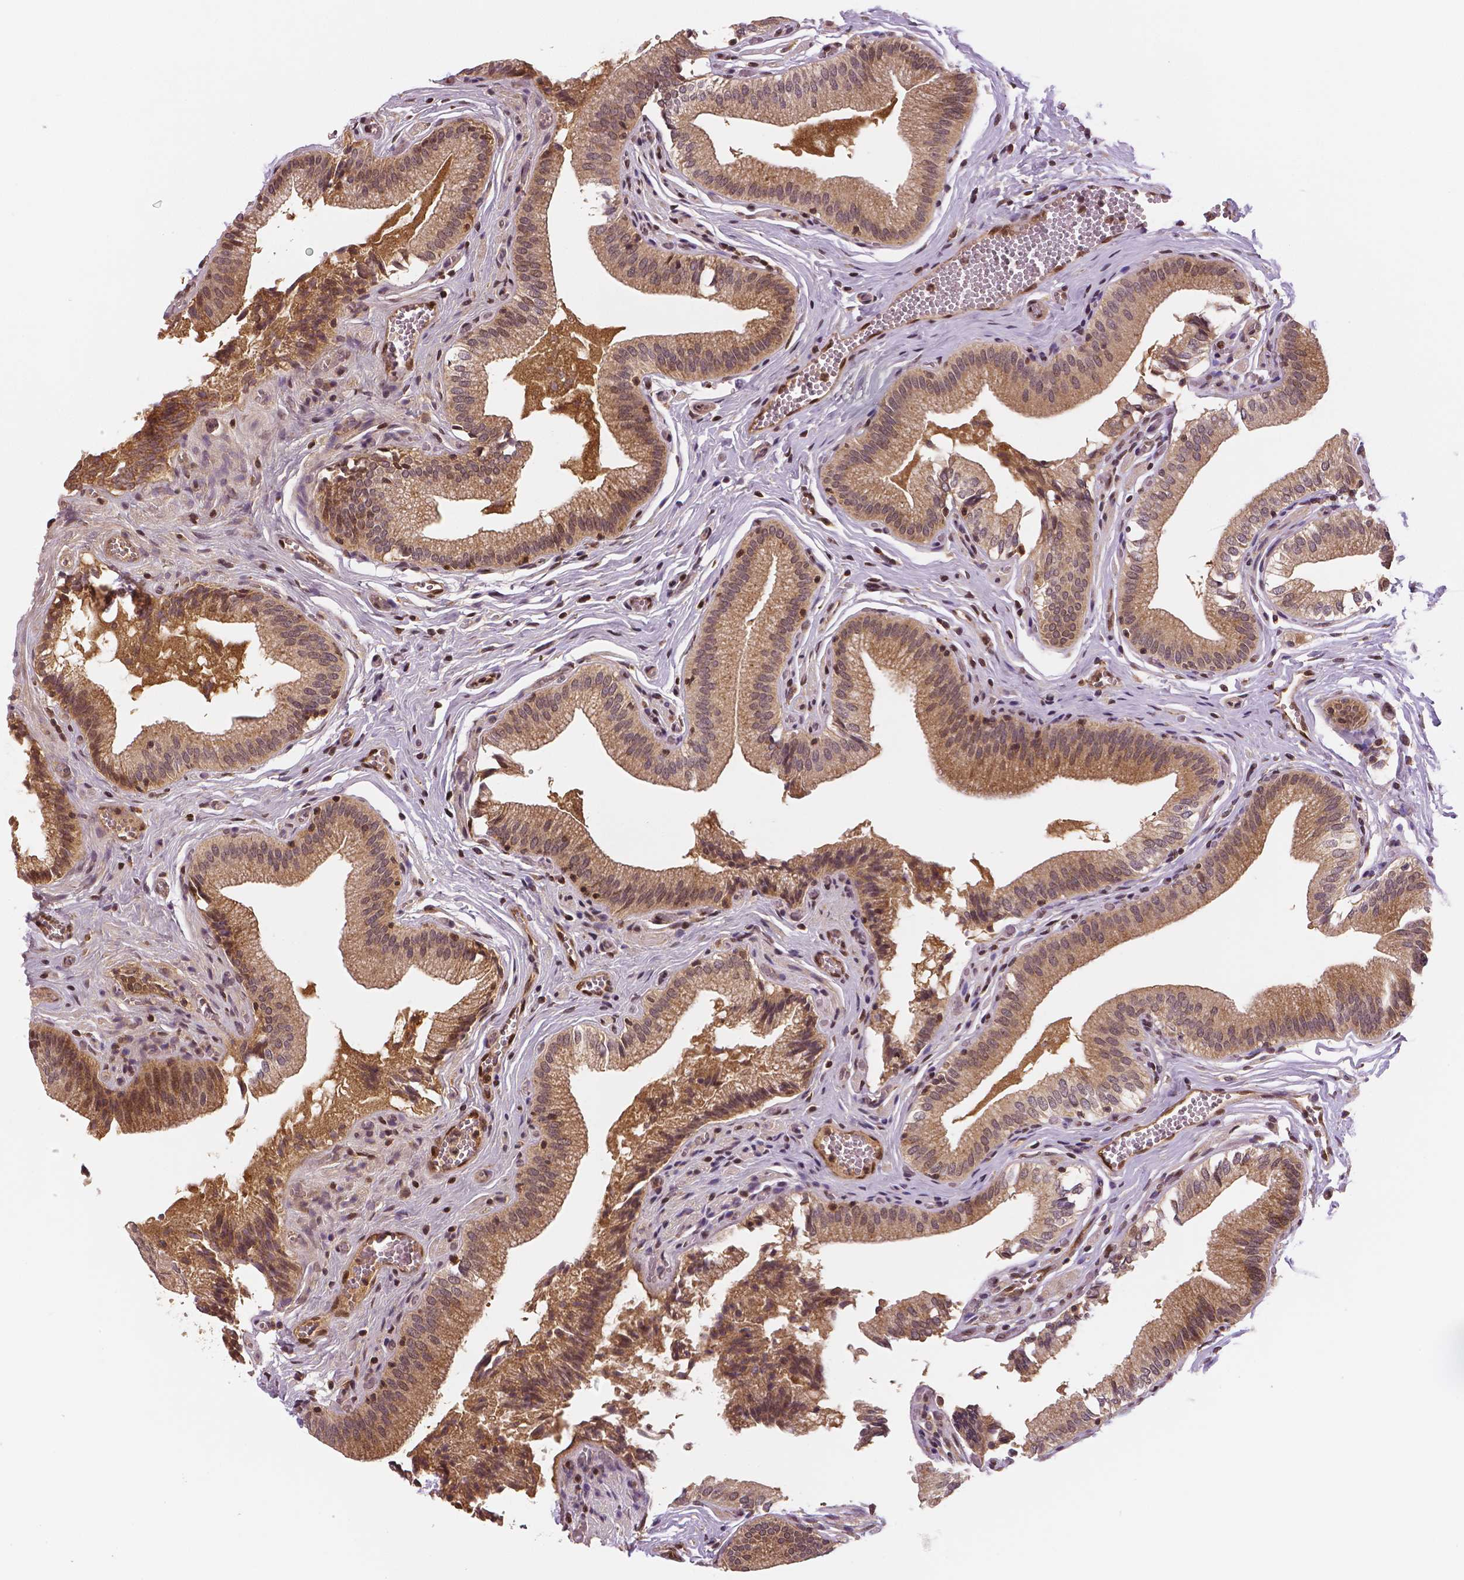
{"staining": {"intensity": "moderate", "quantity": ">75%", "location": "cytoplasmic/membranous"}, "tissue": "gallbladder", "cell_type": "Glandular cells", "image_type": "normal", "snomed": [{"axis": "morphology", "description": "Normal tissue, NOS"}, {"axis": "topography", "description": "Gallbladder"}, {"axis": "topography", "description": "Peripheral nerve tissue"}], "caption": "Immunohistochemistry (IHC) micrograph of unremarkable gallbladder: gallbladder stained using IHC displays medium levels of moderate protein expression localized specifically in the cytoplasmic/membranous of glandular cells, appearing as a cytoplasmic/membranous brown color.", "gene": "STAT3", "patient": {"sex": "male", "age": 17}}